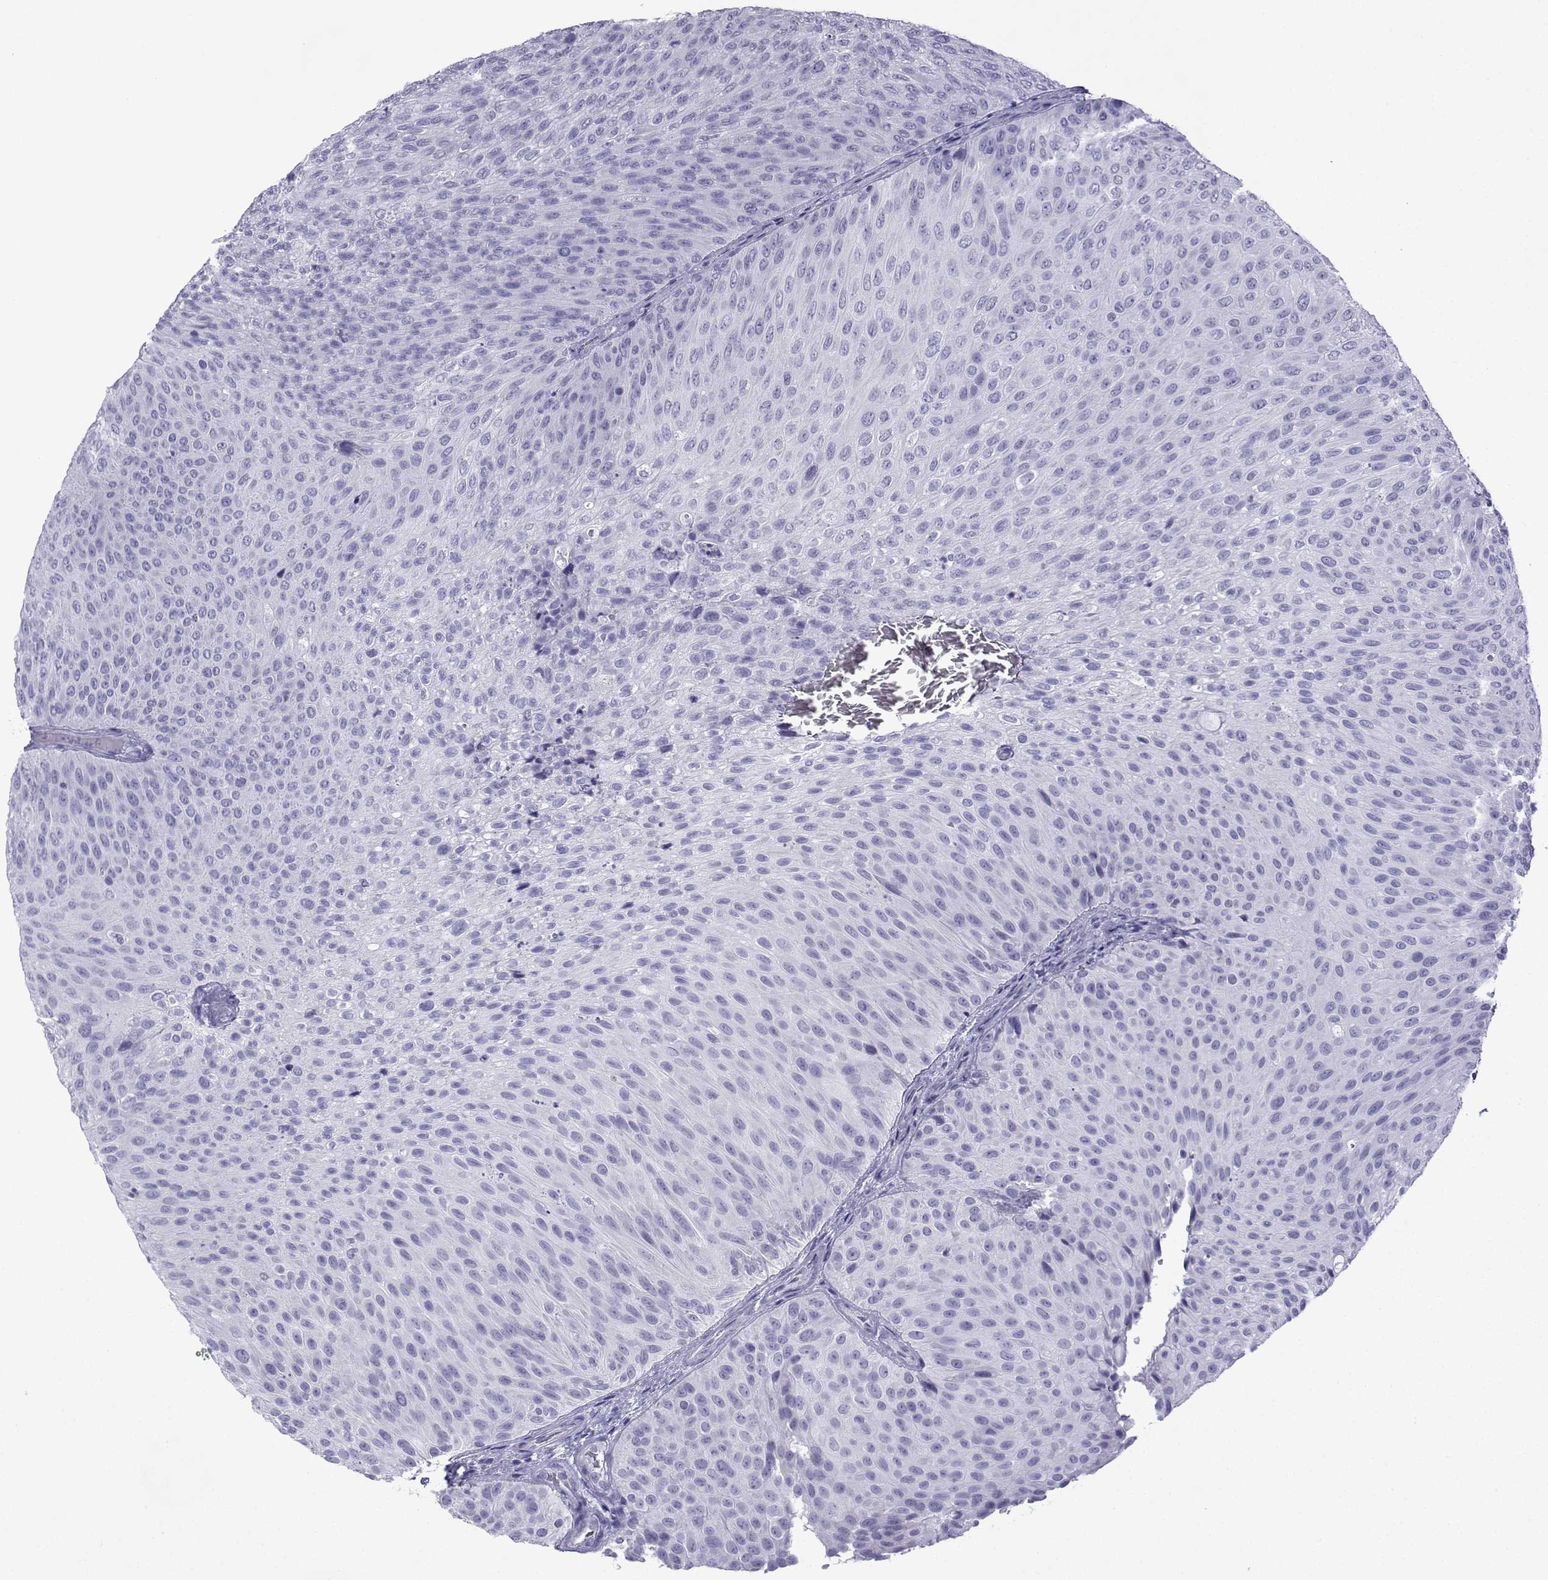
{"staining": {"intensity": "negative", "quantity": "none", "location": "none"}, "tissue": "urothelial cancer", "cell_type": "Tumor cells", "image_type": "cancer", "snomed": [{"axis": "morphology", "description": "Urothelial carcinoma, Low grade"}, {"axis": "topography", "description": "Urinary bladder"}], "caption": "Tumor cells show no significant protein positivity in urothelial cancer.", "gene": "TRIM46", "patient": {"sex": "male", "age": 78}}